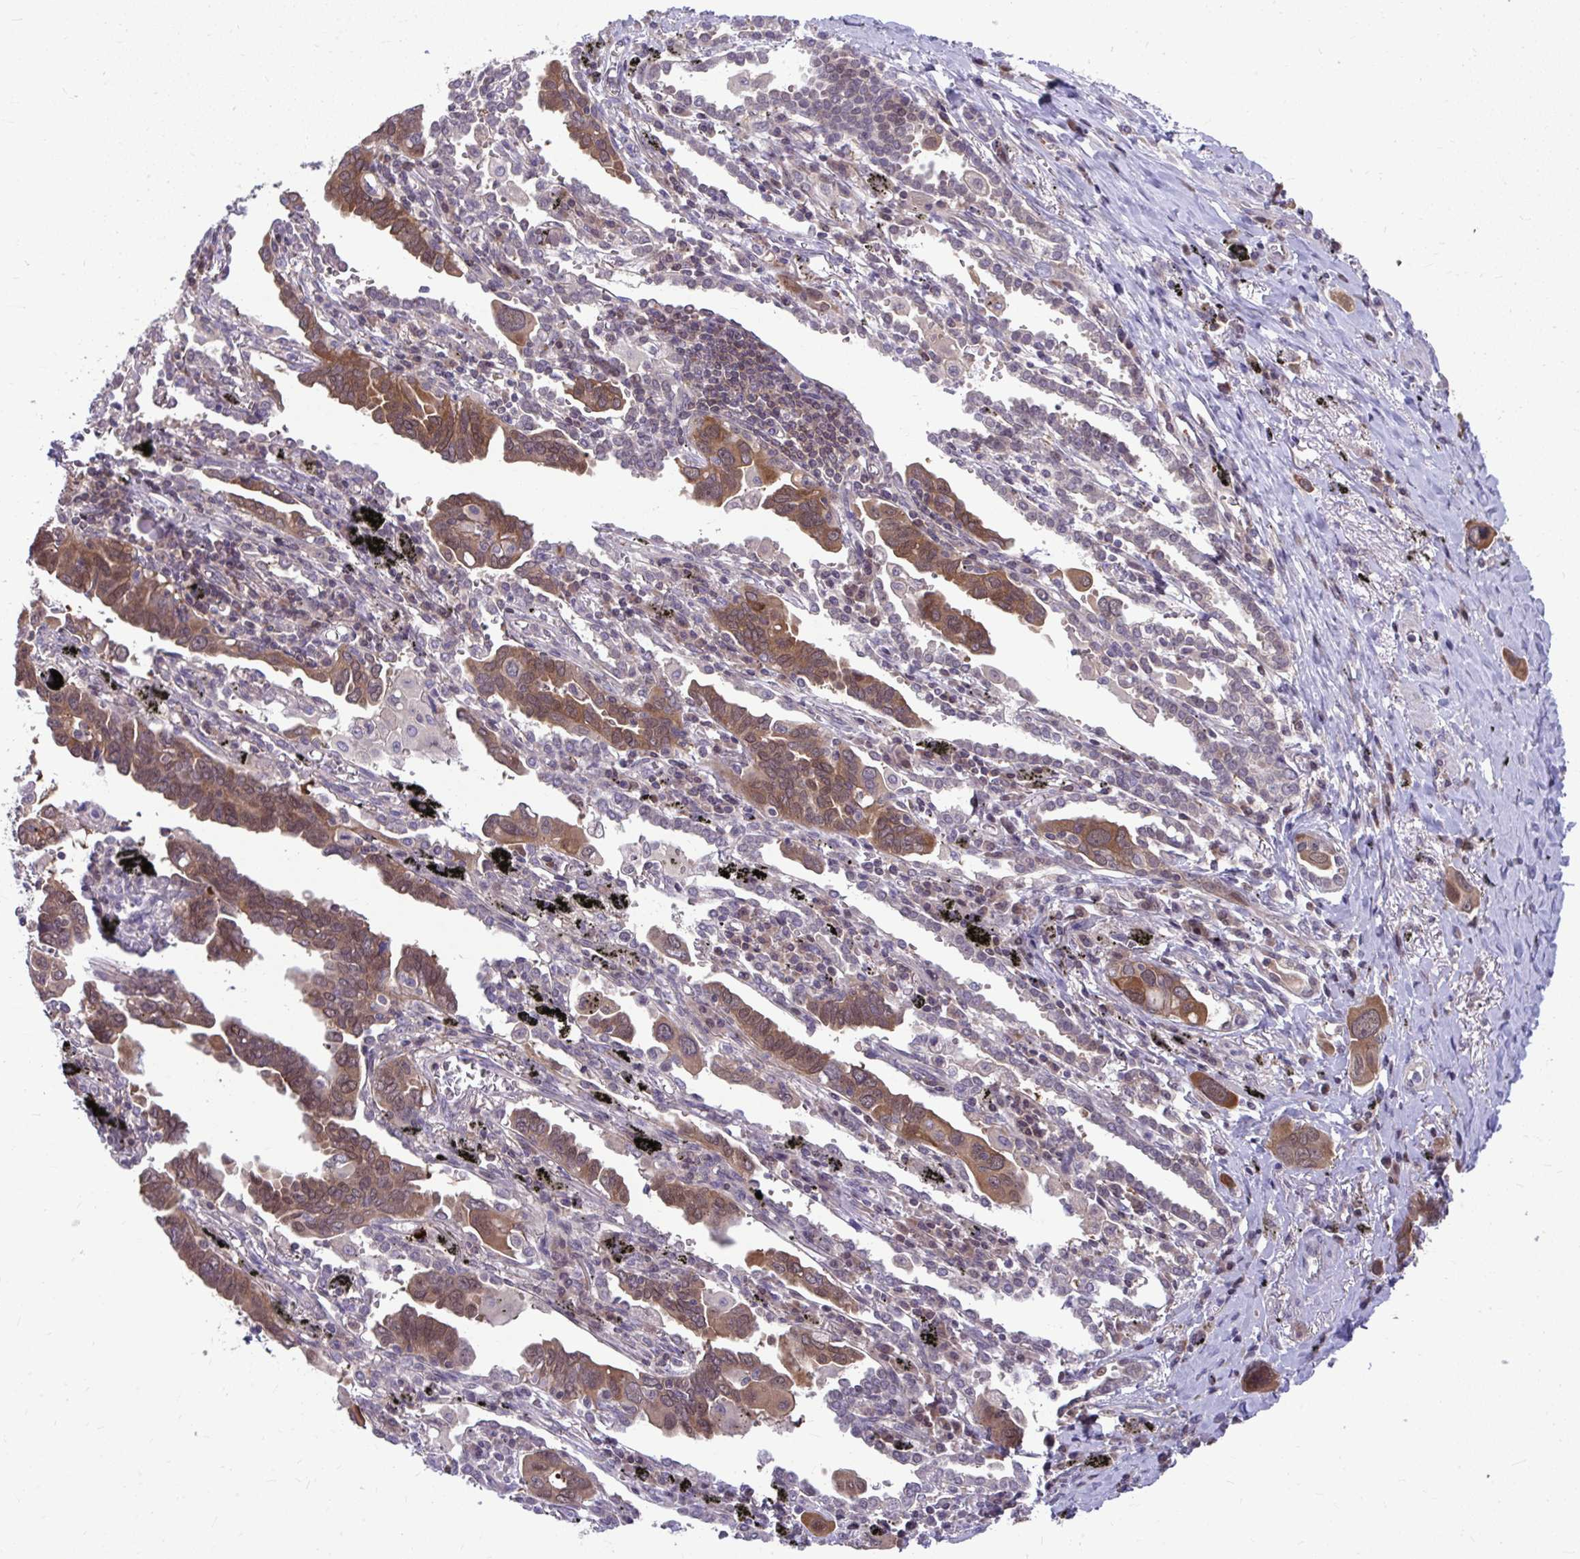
{"staining": {"intensity": "moderate", "quantity": ">75%", "location": "cytoplasmic/membranous,nuclear"}, "tissue": "lung cancer", "cell_type": "Tumor cells", "image_type": "cancer", "snomed": [{"axis": "morphology", "description": "Adenocarcinoma, NOS"}, {"axis": "topography", "description": "Lung"}], "caption": "This is a micrograph of IHC staining of adenocarcinoma (lung), which shows moderate staining in the cytoplasmic/membranous and nuclear of tumor cells.", "gene": "PCDHB7", "patient": {"sex": "male", "age": 76}}